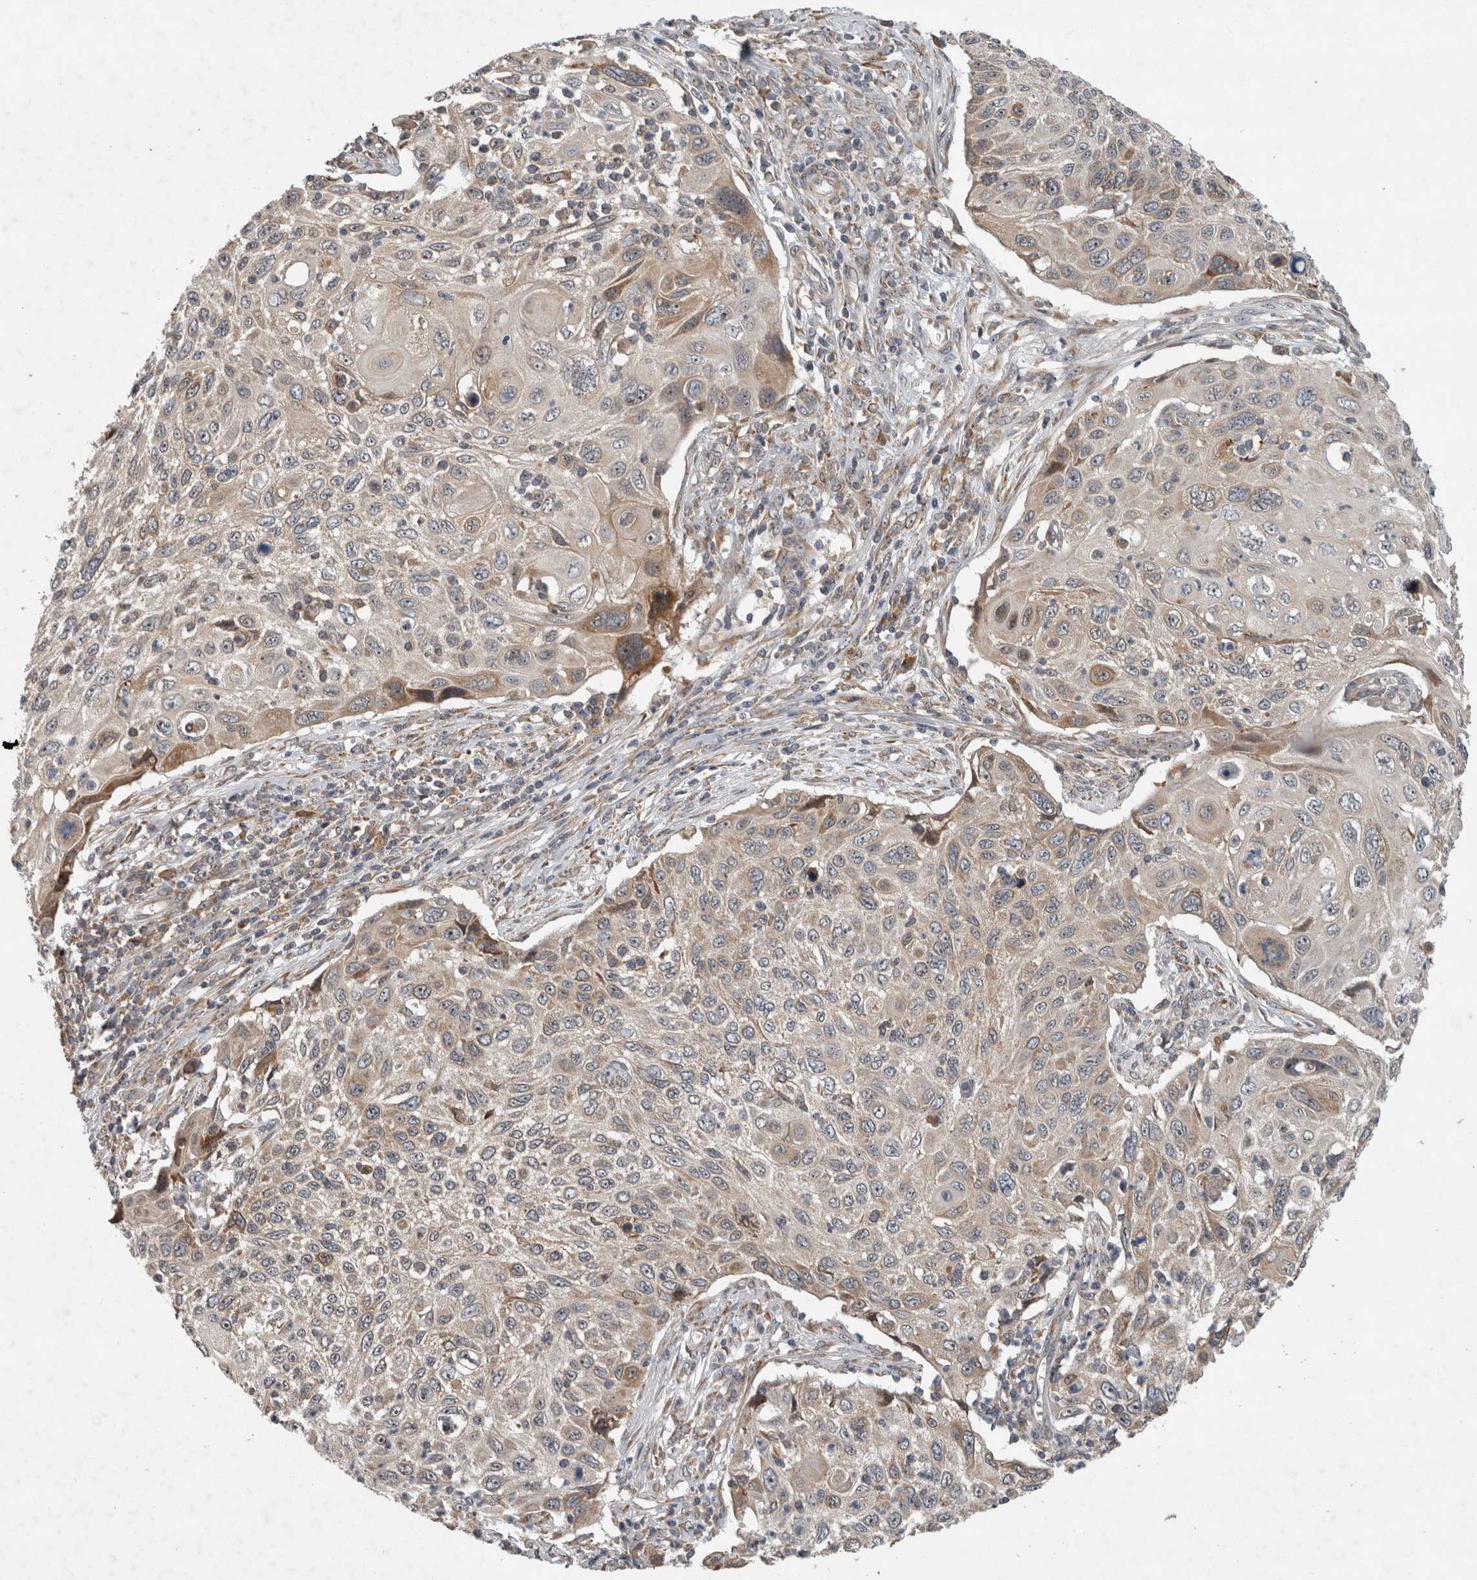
{"staining": {"intensity": "moderate", "quantity": "<25%", "location": "cytoplasmic/membranous"}, "tissue": "cervical cancer", "cell_type": "Tumor cells", "image_type": "cancer", "snomed": [{"axis": "morphology", "description": "Squamous cell carcinoma, NOS"}, {"axis": "topography", "description": "Cervix"}], "caption": "DAB immunohistochemical staining of squamous cell carcinoma (cervical) shows moderate cytoplasmic/membranous protein expression in approximately <25% of tumor cells. The protein of interest is shown in brown color, while the nuclei are stained blue.", "gene": "GPR137B", "patient": {"sex": "female", "age": 70}}